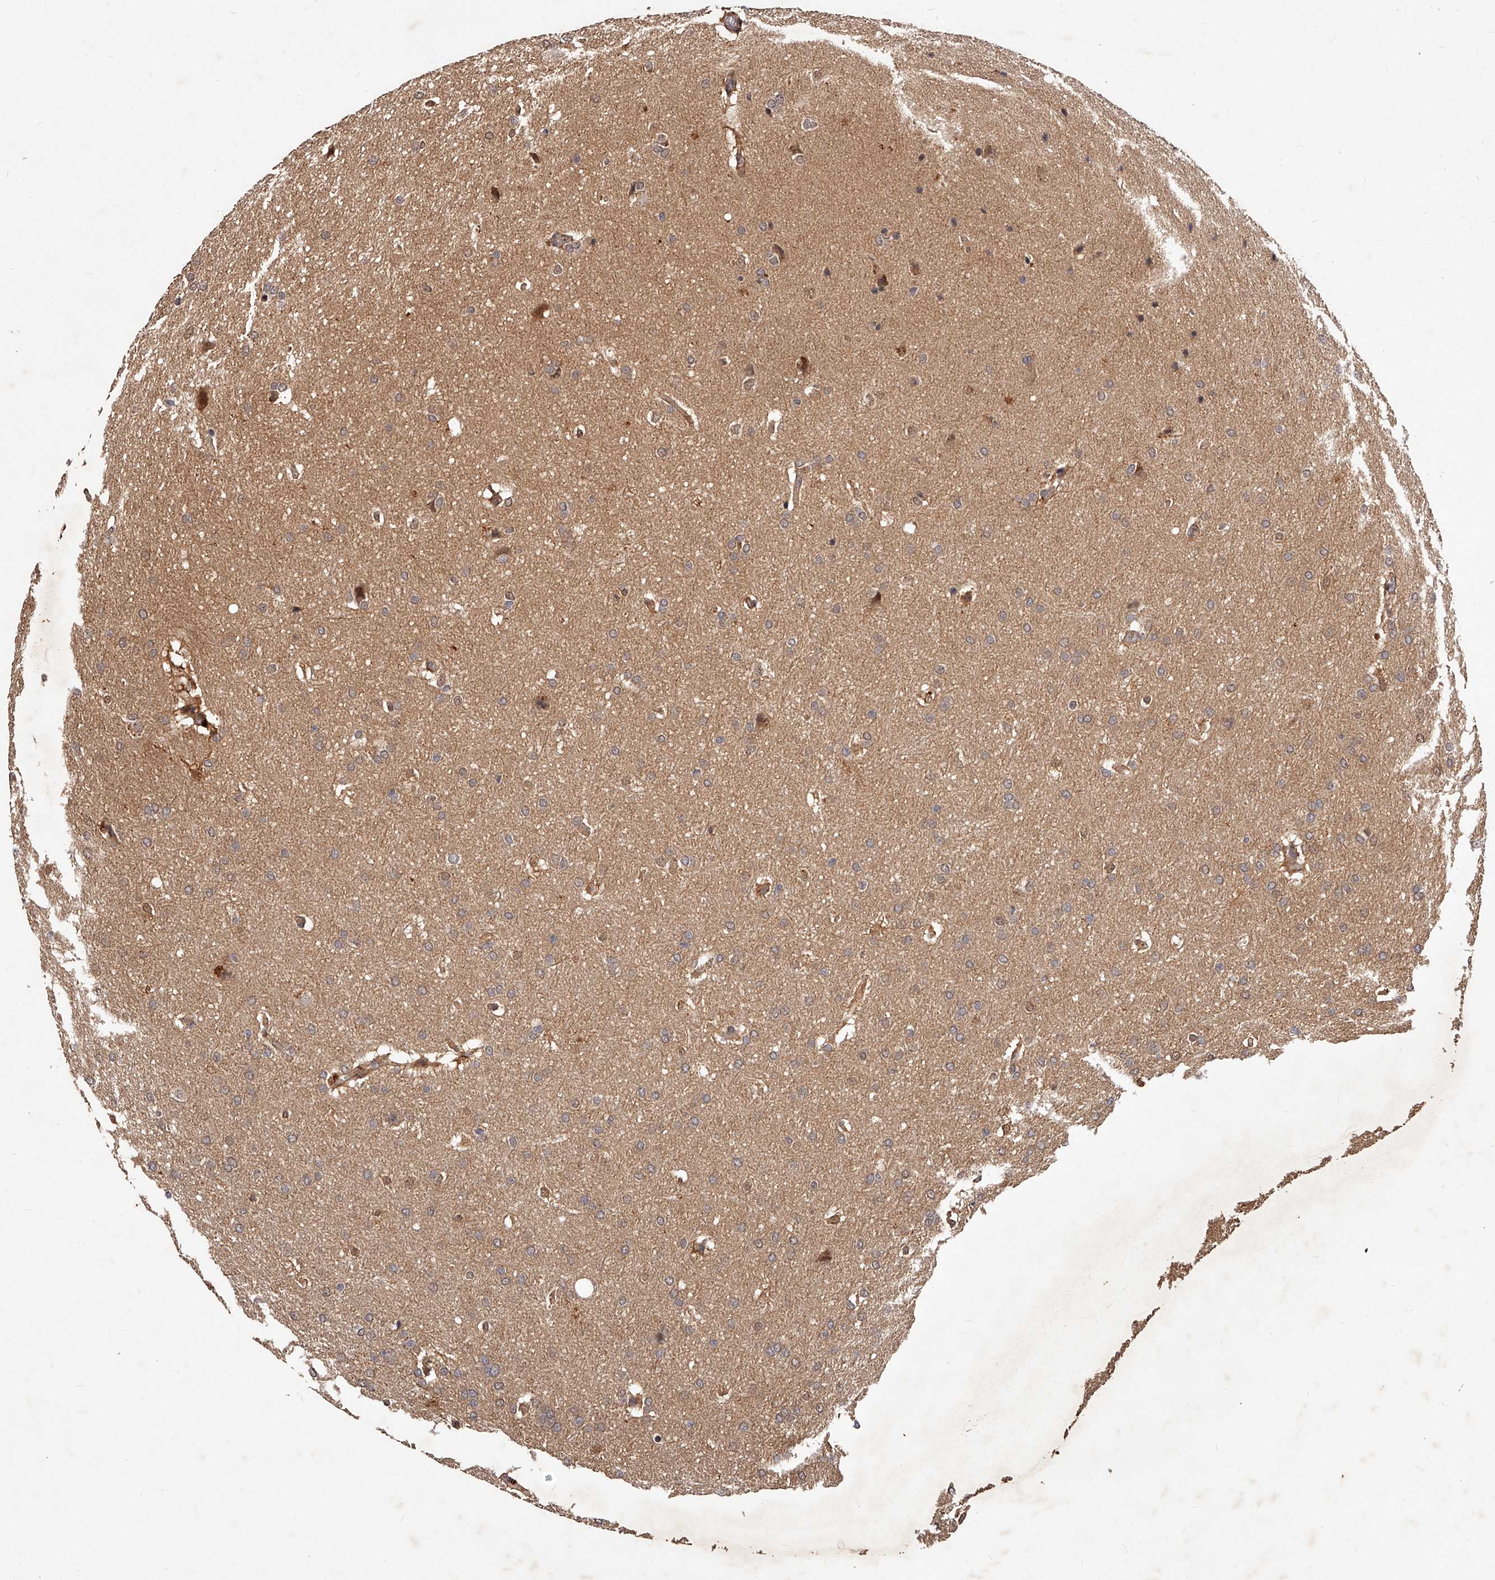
{"staining": {"intensity": "weak", "quantity": "<25%", "location": "cytoplasmic/membranous,nuclear"}, "tissue": "glioma", "cell_type": "Tumor cells", "image_type": "cancer", "snomed": [{"axis": "morphology", "description": "Glioma, malignant, Low grade"}, {"axis": "topography", "description": "Brain"}], "caption": "This is an IHC photomicrograph of glioma. There is no positivity in tumor cells.", "gene": "CUL7", "patient": {"sex": "female", "age": 37}}